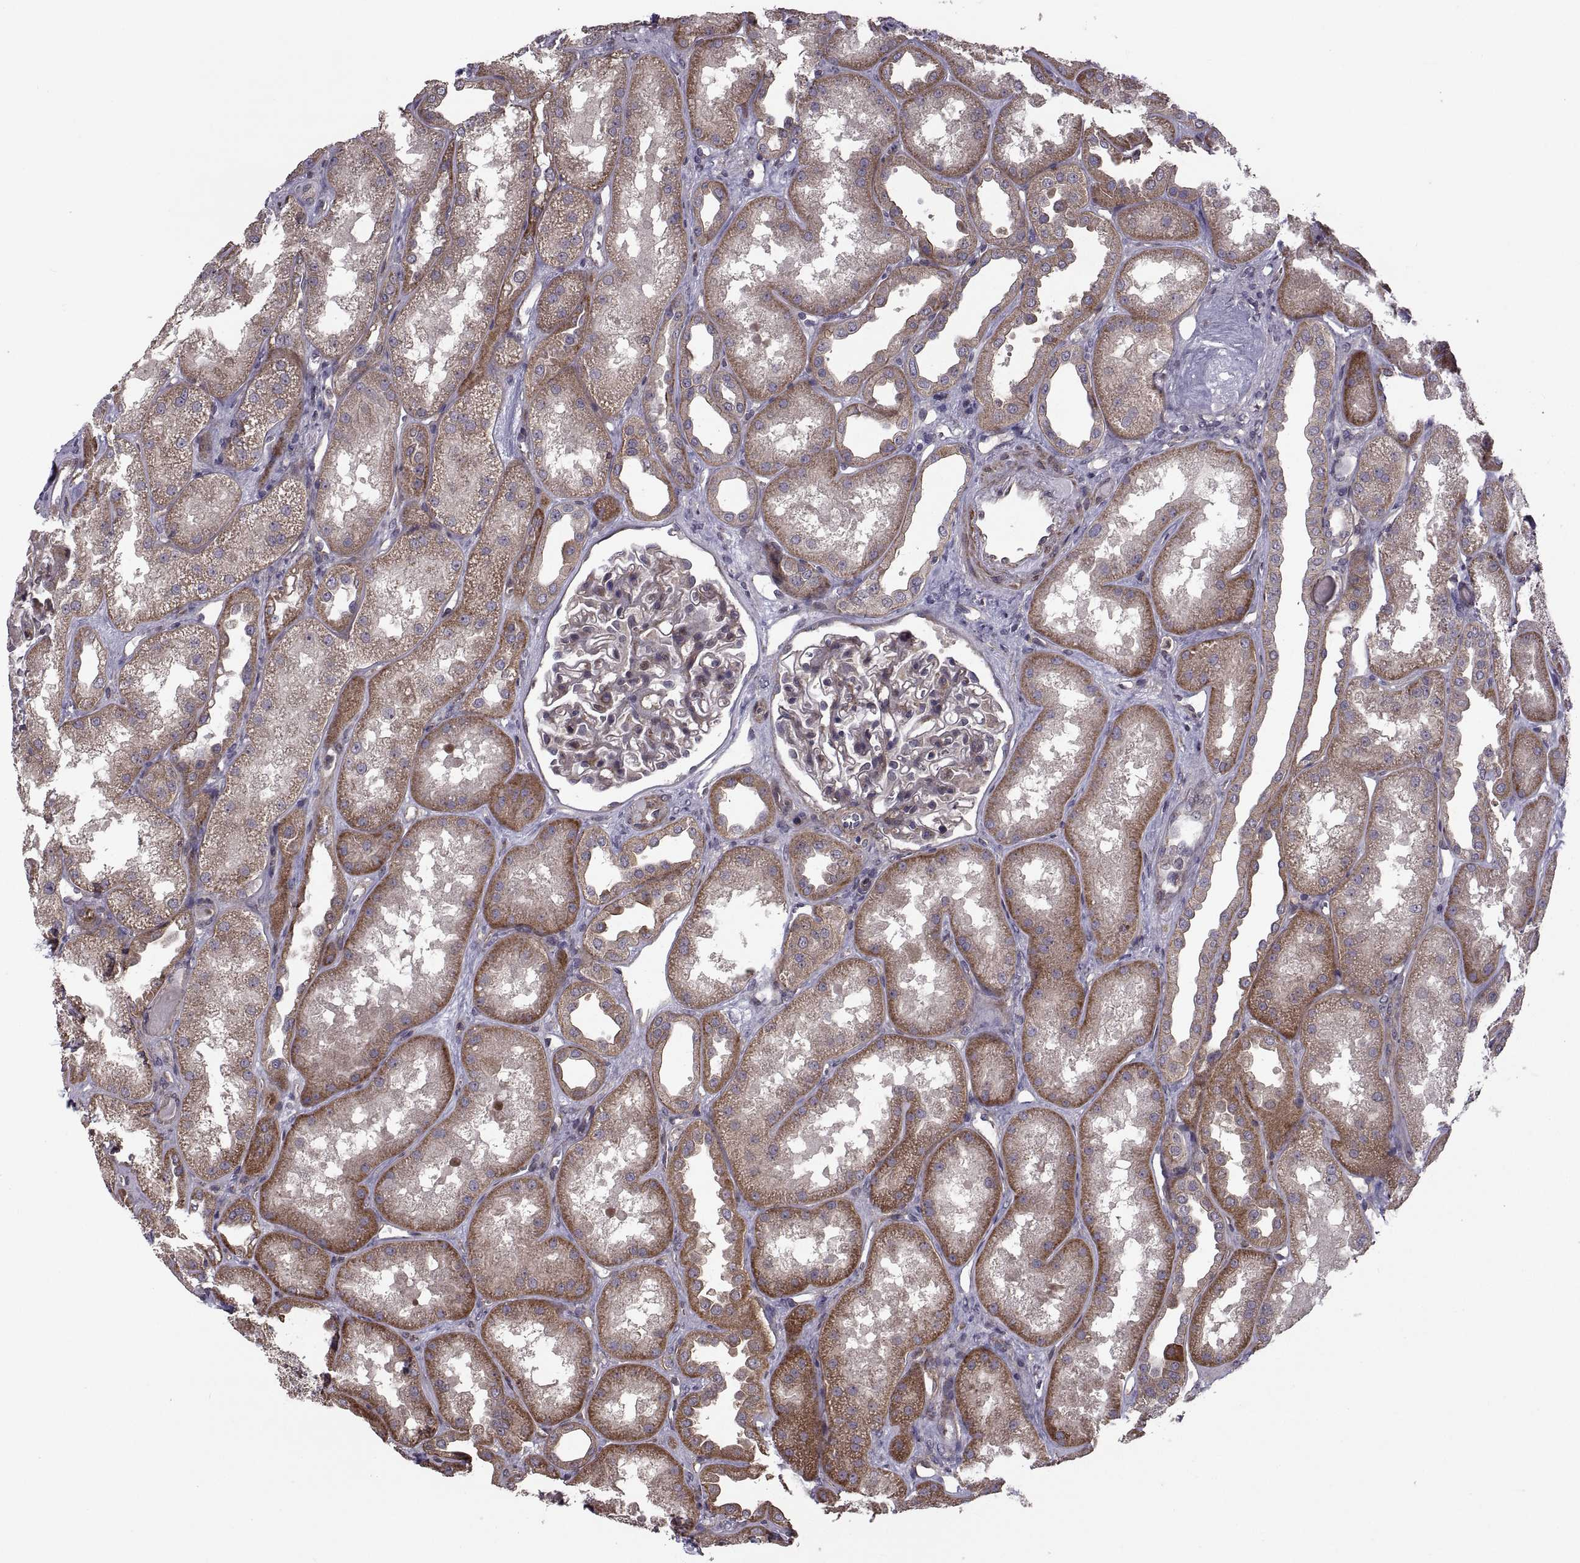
{"staining": {"intensity": "moderate", "quantity": "<25%", "location": "cytoplasmic/membranous"}, "tissue": "kidney", "cell_type": "Cells in glomeruli", "image_type": "normal", "snomed": [{"axis": "morphology", "description": "Normal tissue, NOS"}, {"axis": "topography", "description": "Kidney"}], "caption": "Brown immunohistochemical staining in benign human kidney demonstrates moderate cytoplasmic/membranous expression in approximately <25% of cells in glomeruli. (IHC, brightfield microscopy, high magnification).", "gene": "PMM2", "patient": {"sex": "male", "age": 61}}